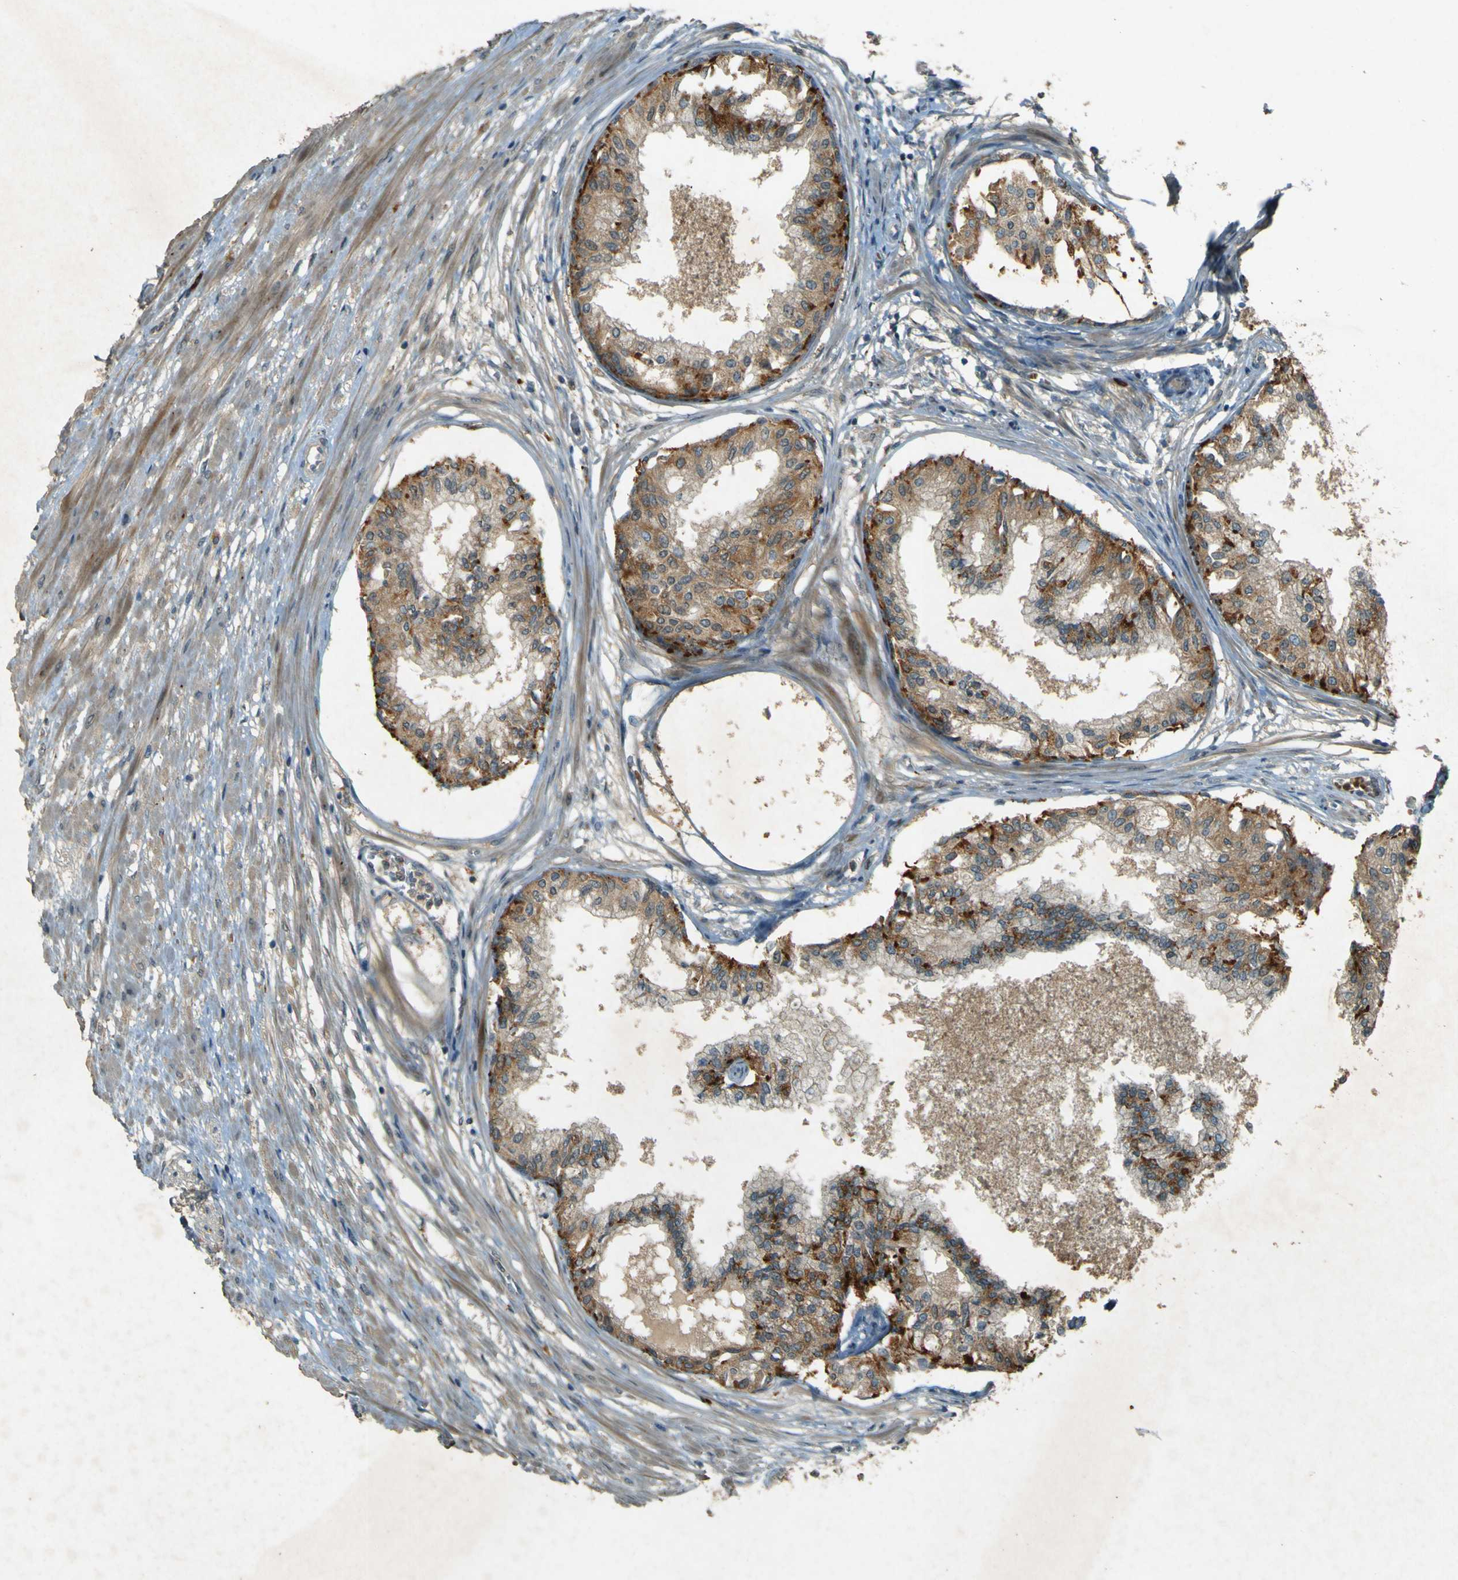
{"staining": {"intensity": "strong", "quantity": "<25%", "location": "cytoplasmic/membranous"}, "tissue": "prostate", "cell_type": "Glandular cells", "image_type": "normal", "snomed": [{"axis": "morphology", "description": "Normal tissue, NOS"}, {"axis": "topography", "description": "Prostate"}, {"axis": "topography", "description": "Seminal veicle"}], "caption": "Immunohistochemical staining of normal human prostate reveals strong cytoplasmic/membranous protein expression in about <25% of glandular cells. The staining is performed using DAB brown chromogen to label protein expression. The nuclei are counter-stained blue using hematoxylin.", "gene": "MPDZ", "patient": {"sex": "male", "age": 60}}